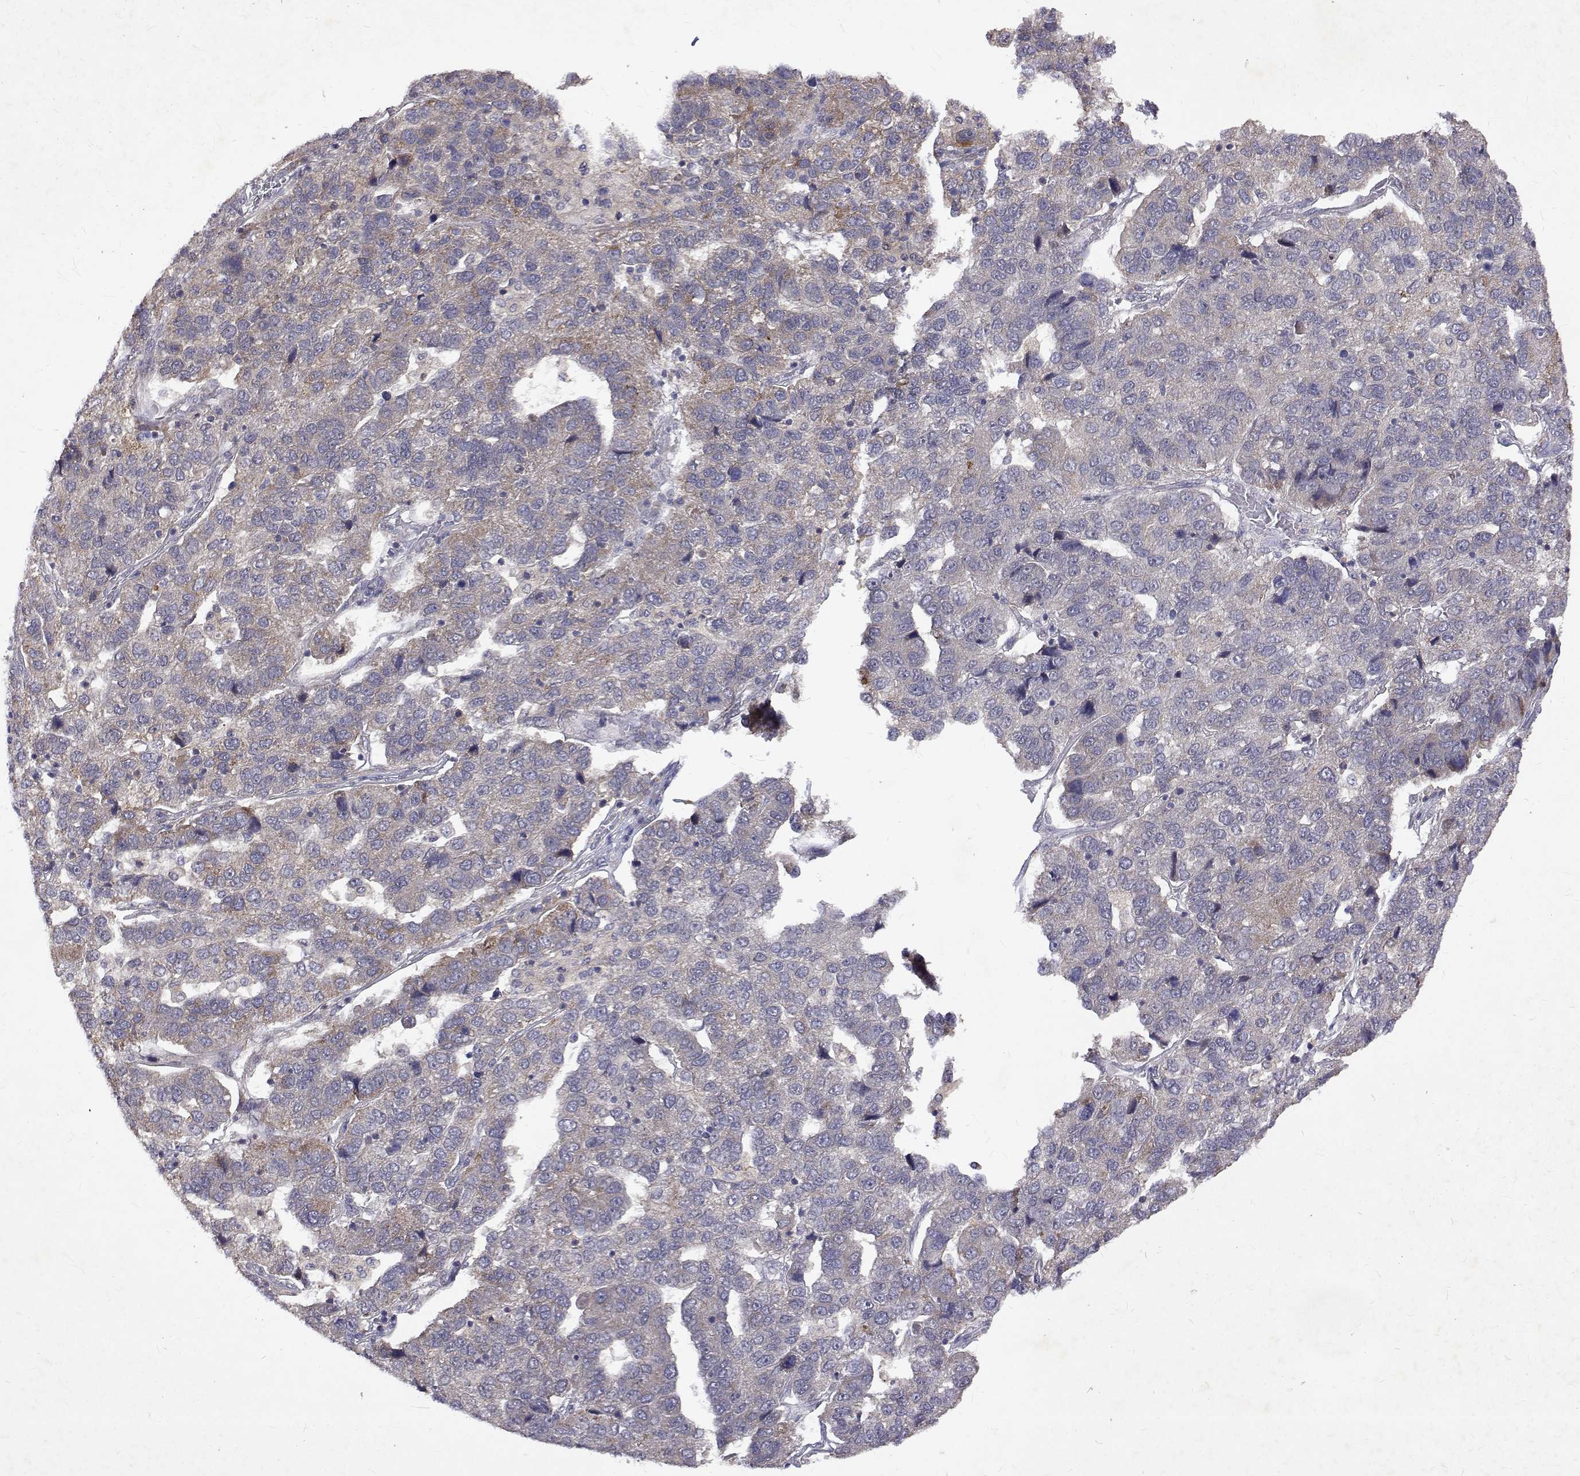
{"staining": {"intensity": "weak", "quantity": "<25%", "location": "cytoplasmic/membranous"}, "tissue": "pancreatic cancer", "cell_type": "Tumor cells", "image_type": "cancer", "snomed": [{"axis": "morphology", "description": "Adenocarcinoma, NOS"}, {"axis": "topography", "description": "Pancreas"}], "caption": "The histopathology image reveals no staining of tumor cells in pancreatic cancer (adenocarcinoma). The staining was performed using DAB (3,3'-diaminobenzidine) to visualize the protein expression in brown, while the nuclei were stained in blue with hematoxylin (Magnification: 20x).", "gene": "ALKBH8", "patient": {"sex": "female", "age": 61}}